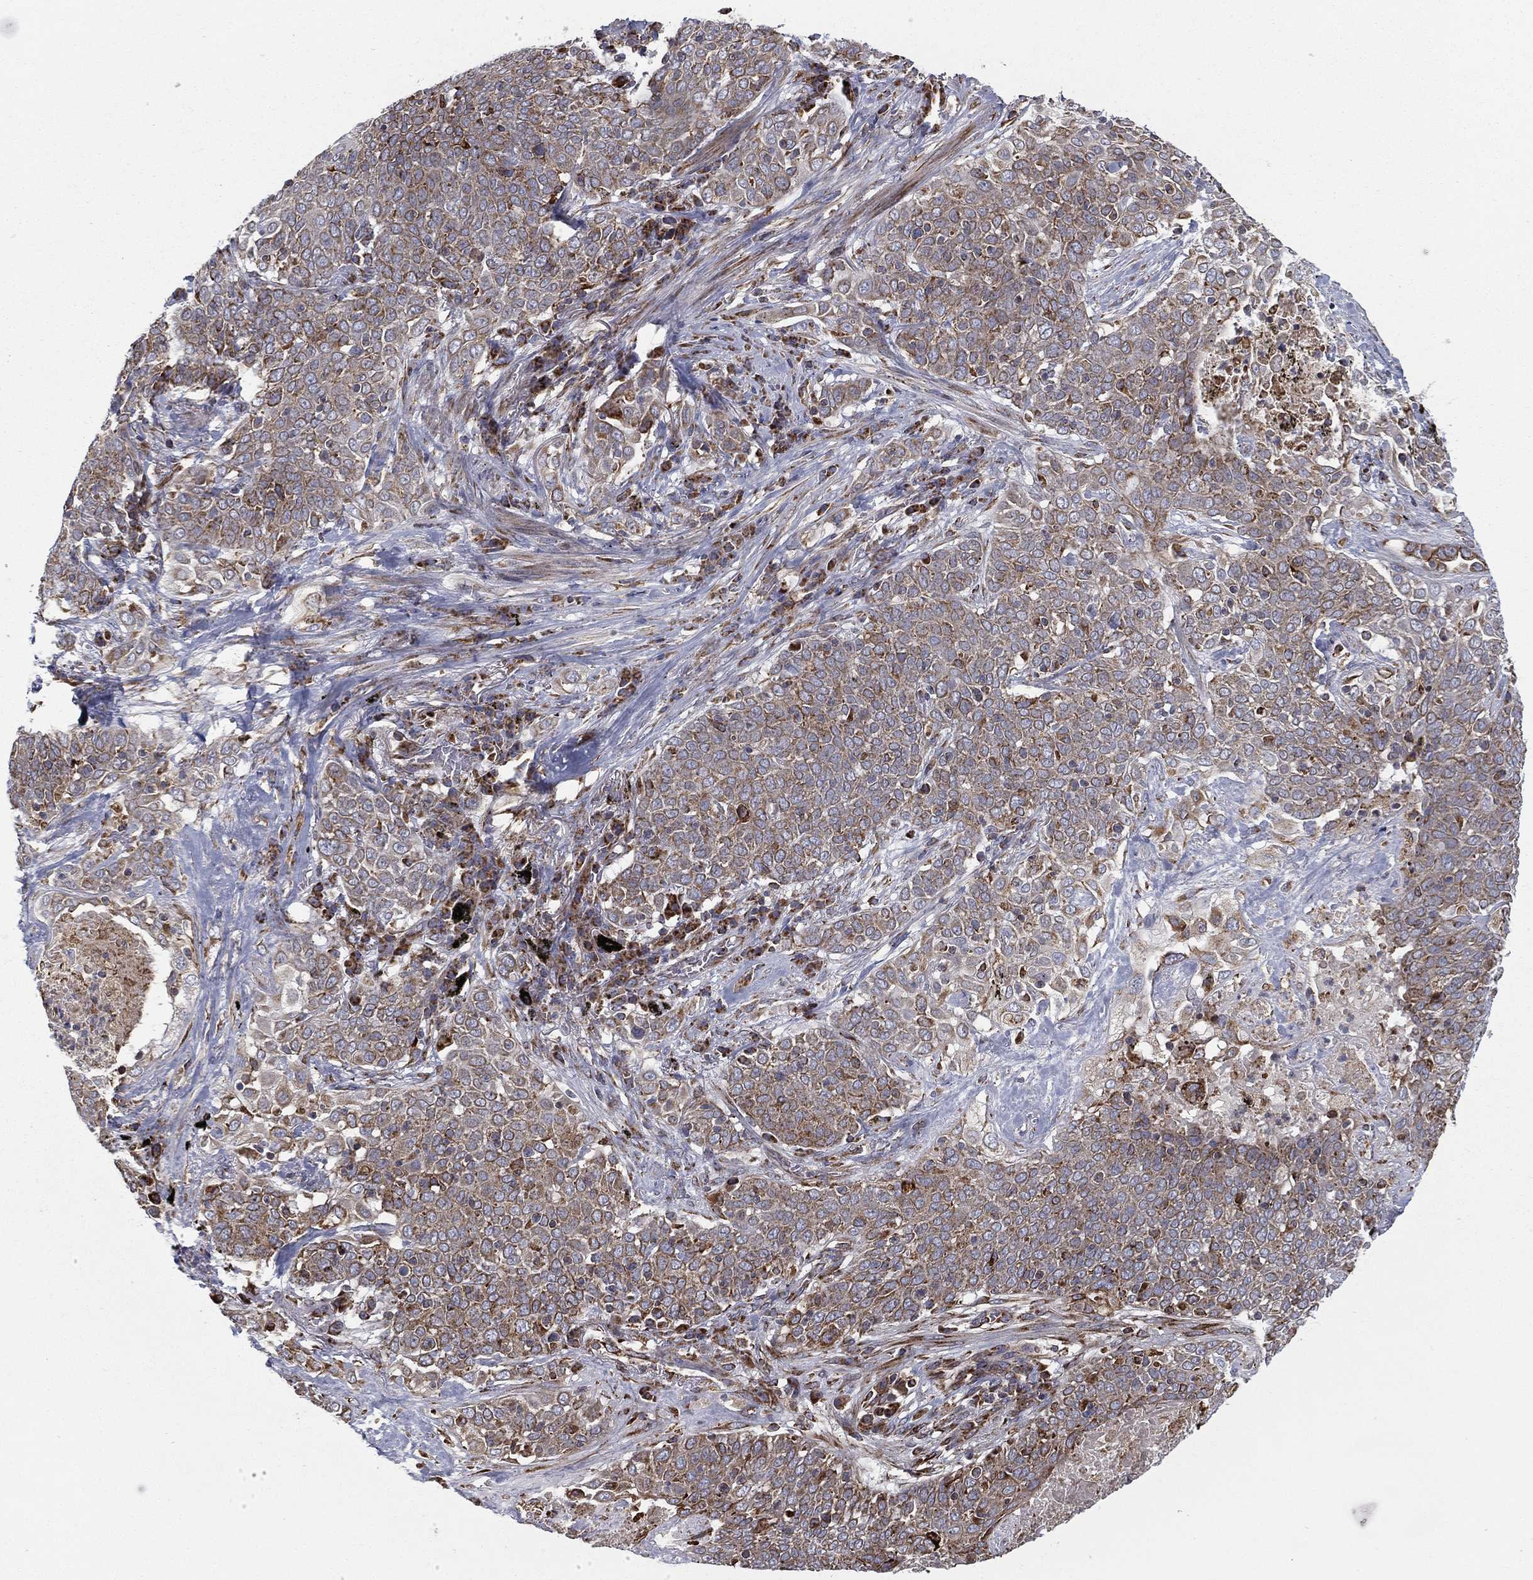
{"staining": {"intensity": "moderate", "quantity": ">75%", "location": "cytoplasmic/membranous"}, "tissue": "lung cancer", "cell_type": "Tumor cells", "image_type": "cancer", "snomed": [{"axis": "morphology", "description": "Squamous cell carcinoma, NOS"}, {"axis": "topography", "description": "Lung"}], "caption": "Immunohistochemical staining of human lung squamous cell carcinoma displays moderate cytoplasmic/membranous protein expression in about >75% of tumor cells. The staining was performed using DAB (3,3'-diaminobenzidine), with brown indicating positive protein expression. Nuclei are stained blue with hematoxylin.", "gene": "MT-CYB", "patient": {"sex": "male", "age": 82}}